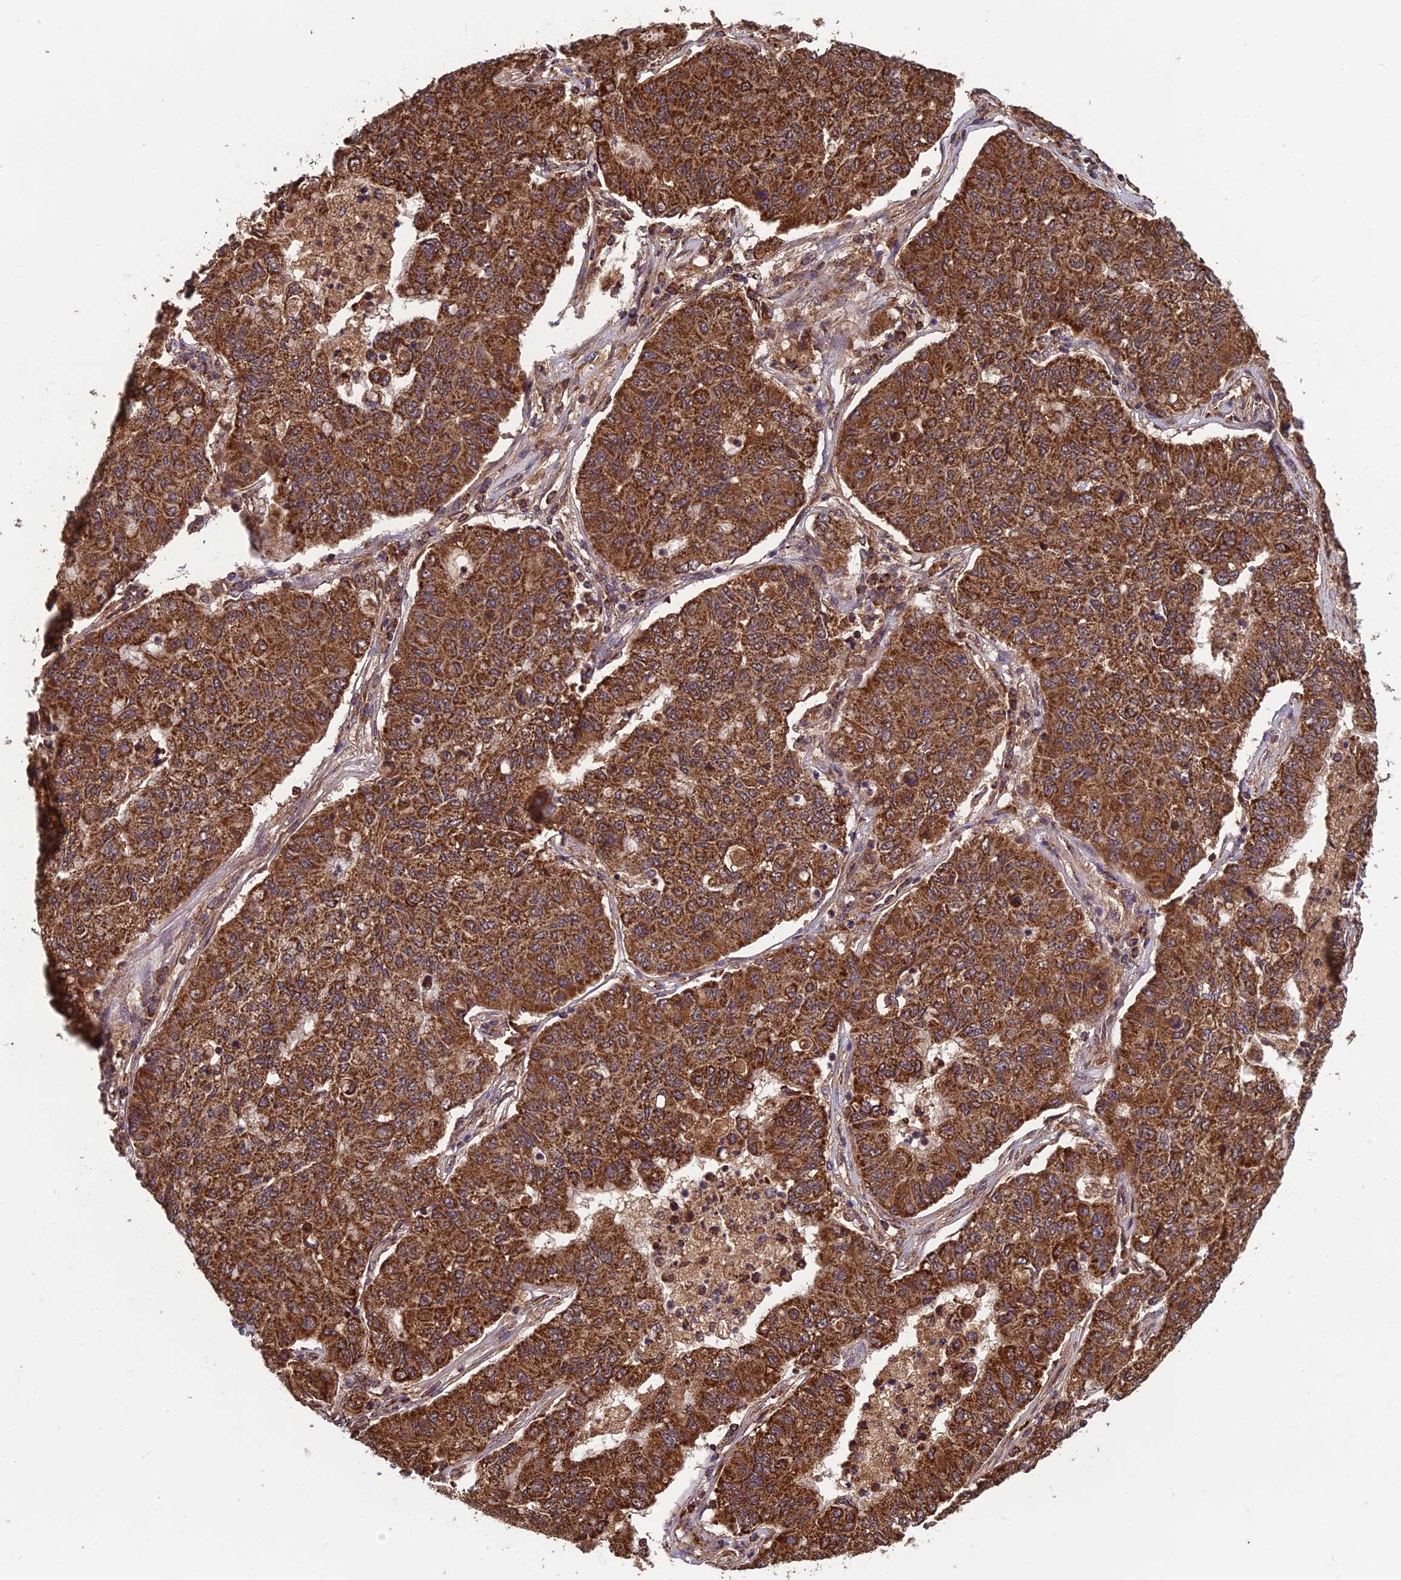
{"staining": {"intensity": "strong", "quantity": ">75%", "location": "cytoplasmic/membranous"}, "tissue": "lung cancer", "cell_type": "Tumor cells", "image_type": "cancer", "snomed": [{"axis": "morphology", "description": "Squamous cell carcinoma, NOS"}, {"axis": "topography", "description": "Lung"}], "caption": "High-magnification brightfield microscopy of lung cancer stained with DAB (brown) and counterstained with hematoxylin (blue). tumor cells exhibit strong cytoplasmic/membranous expression is seen in approximately>75% of cells.", "gene": "CCDC15", "patient": {"sex": "male", "age": 74}}